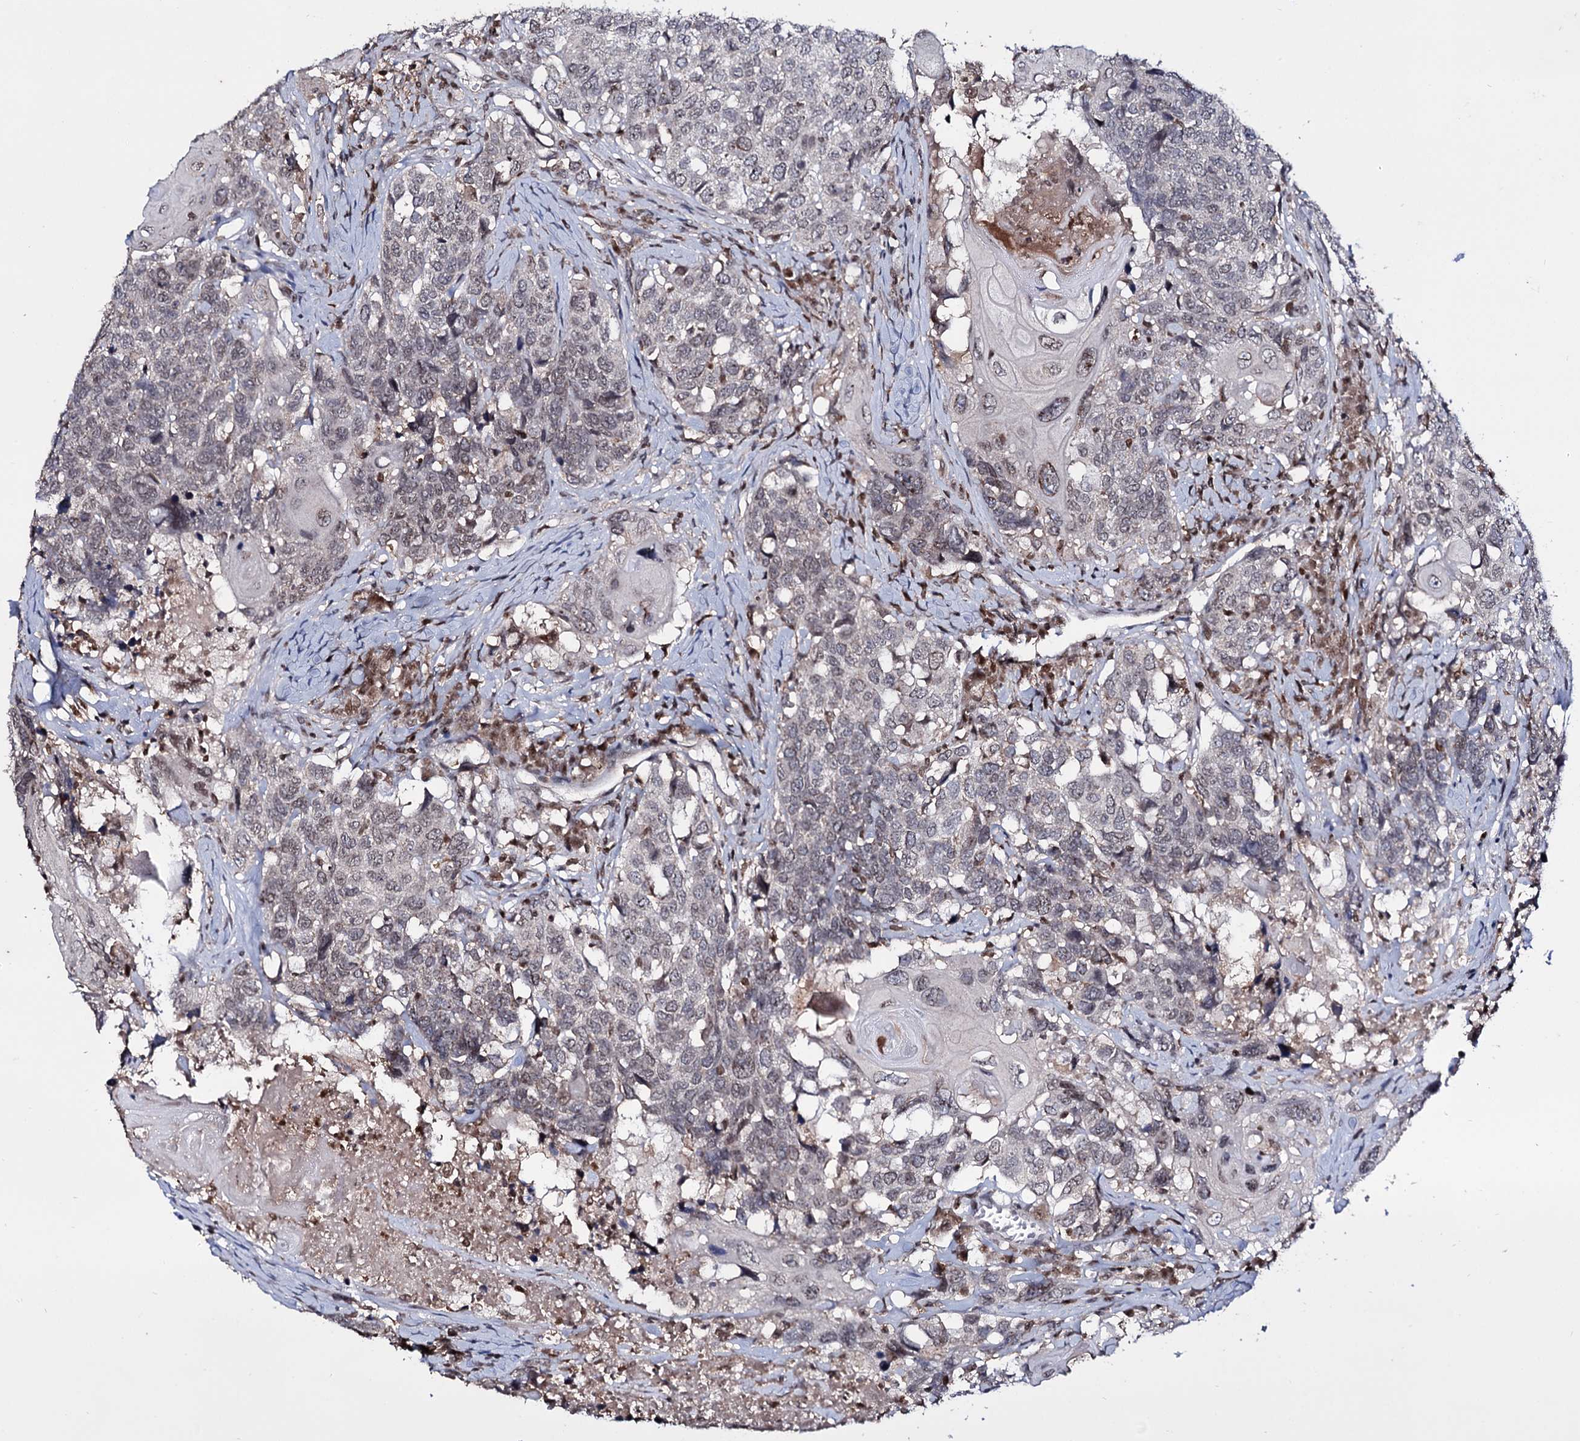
{"staining": {"intensity": "weak", "quantity": "<25%", "location": "nuclear"}, "tissue": "head and neck cancer", "cell_type": "Tumor cells", "image_type": "cancer", "snomed": [{"axis": "morphology", "description": "Squamous cell carcinoma, NOS"}, {"axis": "topography", "description": "Head-Neck"}], "caption": "Immunohistochemistry (IHC) of human head and neck cancer exhibits no staining in tumor cells.", "gene": "SMCHD1", "patient": {"sex": "male", "age": 66}}